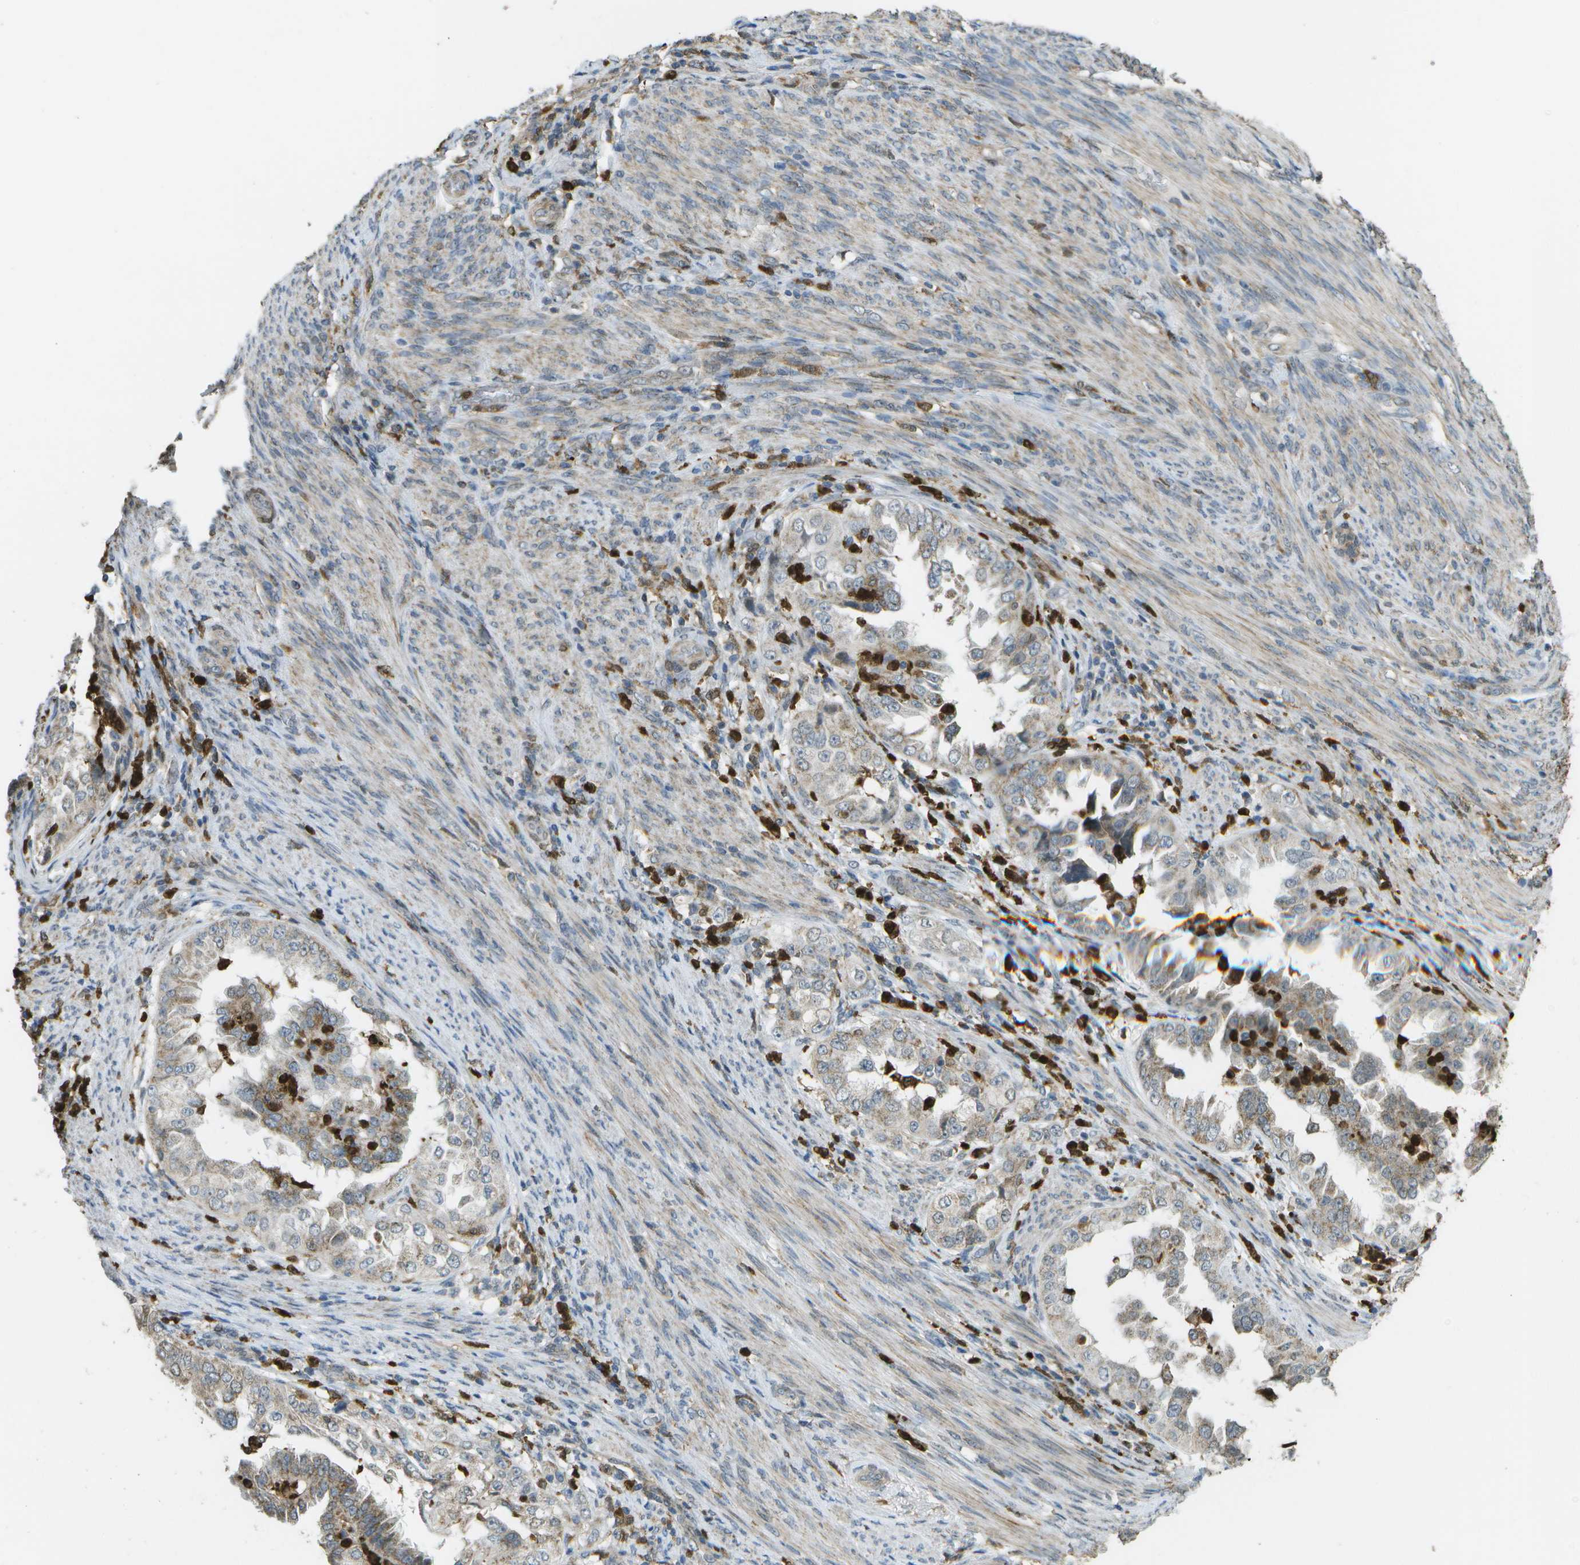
{"staining": {"intensity": "weak", "quantity": ">75%", "location": "cytoplasmic/membranous"}, "tissue": "endometrial cancer", "cell_type": "Tumor cells", "image_type": "cancer", "snomed": [{"axis": "morphology", "description": "Adenocarcinoma, NOS"}, {"axis": "topography", "description": "Endometrium"}], "caption": "About >75% of tumor cells in human adenocarcinoma (endometrial) display weak cytoplasmic/membranous protein expression as visualized by brown immunohistochemical staining.", "gene": "CACHD1", "patient": {"sex": "female", "age": 85}}